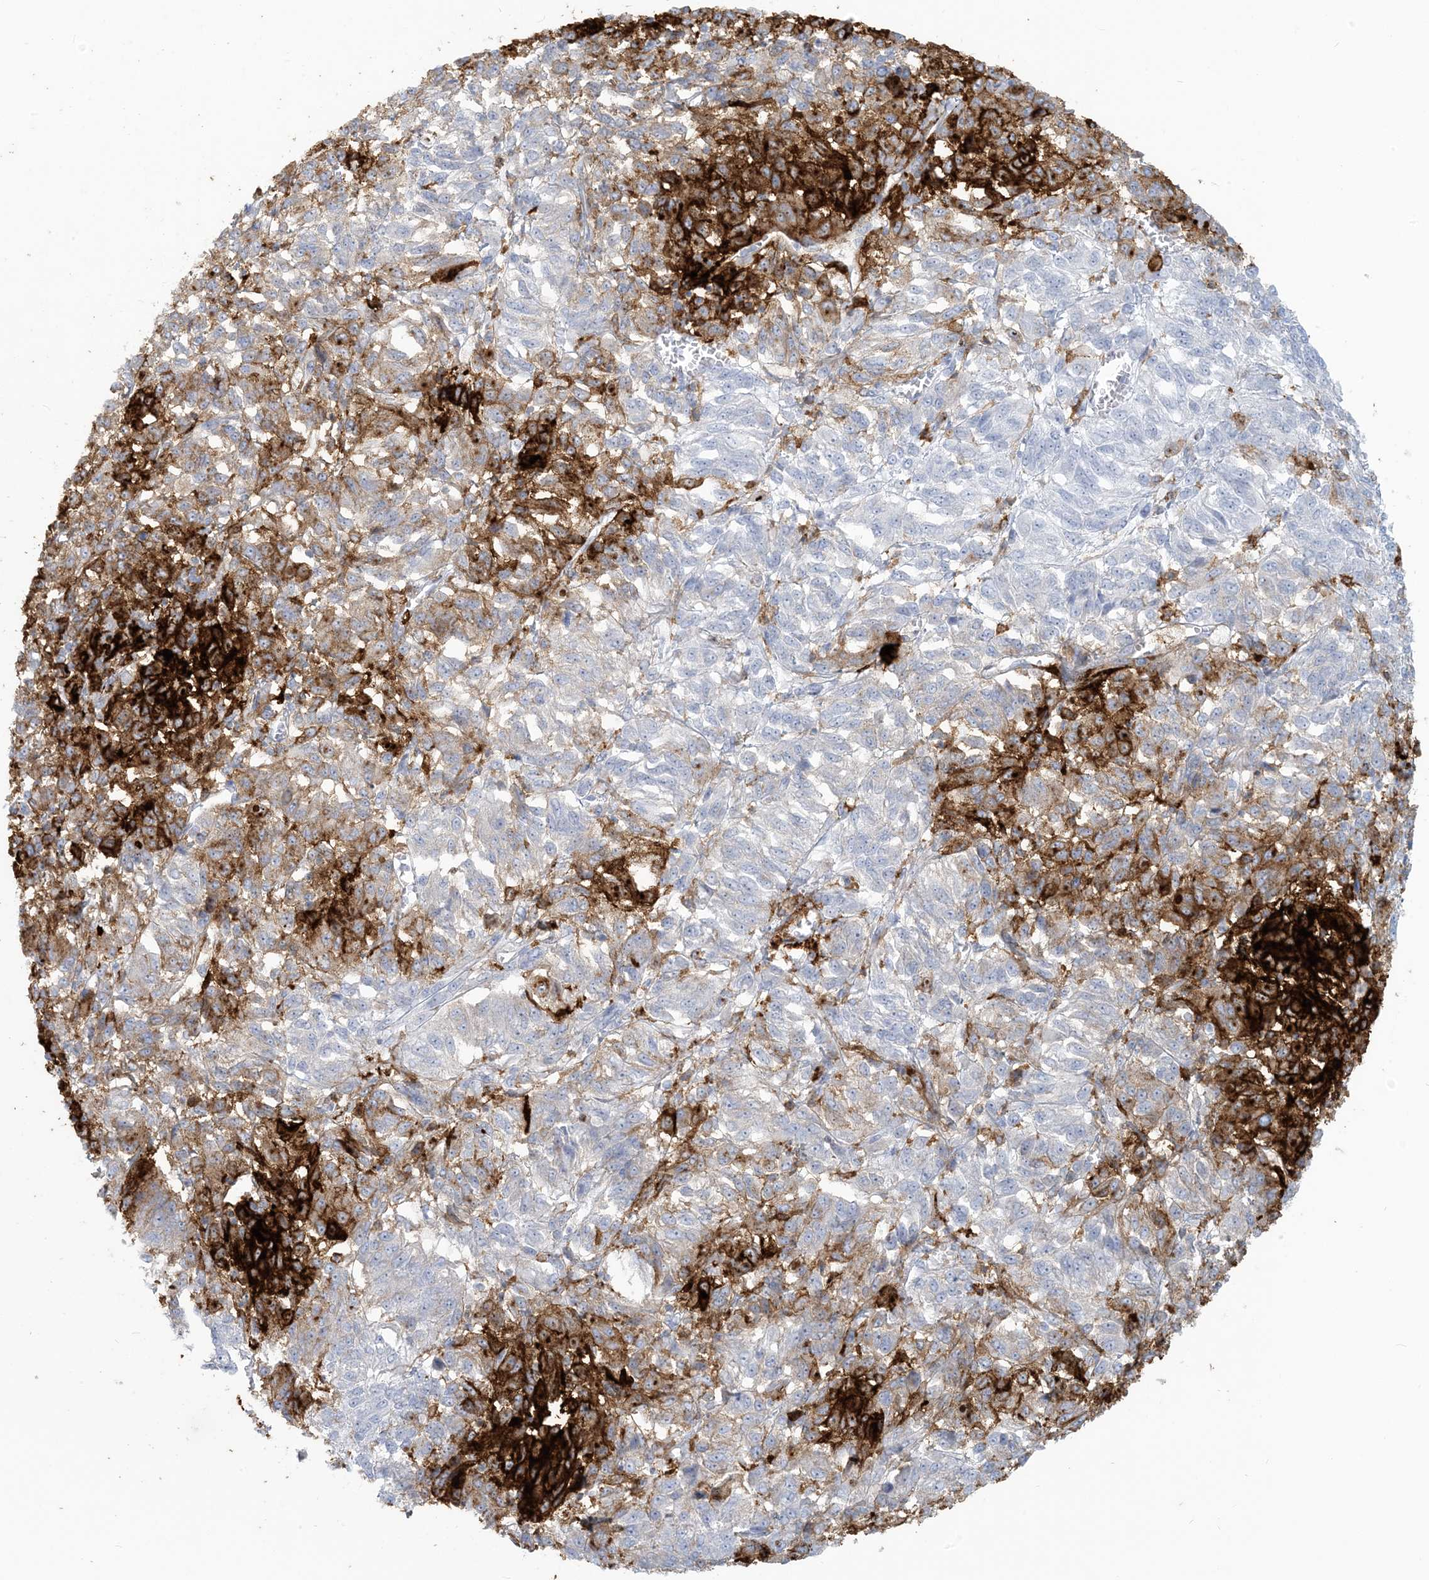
{"staining": {"intensity": "strong", "quantity": "<25%", "location": "cytoplasmic/membranous"}, "tissue": "melanoma", "cell_type": "Tumor cells", "image_type": "cancer", "snomed": [{"axis": "morphology", "description": "Malignant melanoma, Metastatic site"}, {"axis": "topography", "description": "Lung"}], "caption": "This image displays melanoma stained with immunohistochemistry to label a protein in brown. The cytoplasmic/membranous of tumor cells show strong positivity for the protein. Nuclei are counter-stained blue.", "gene": "HLA-DRB1", "patient": {"sex": "male", "age": 64}}